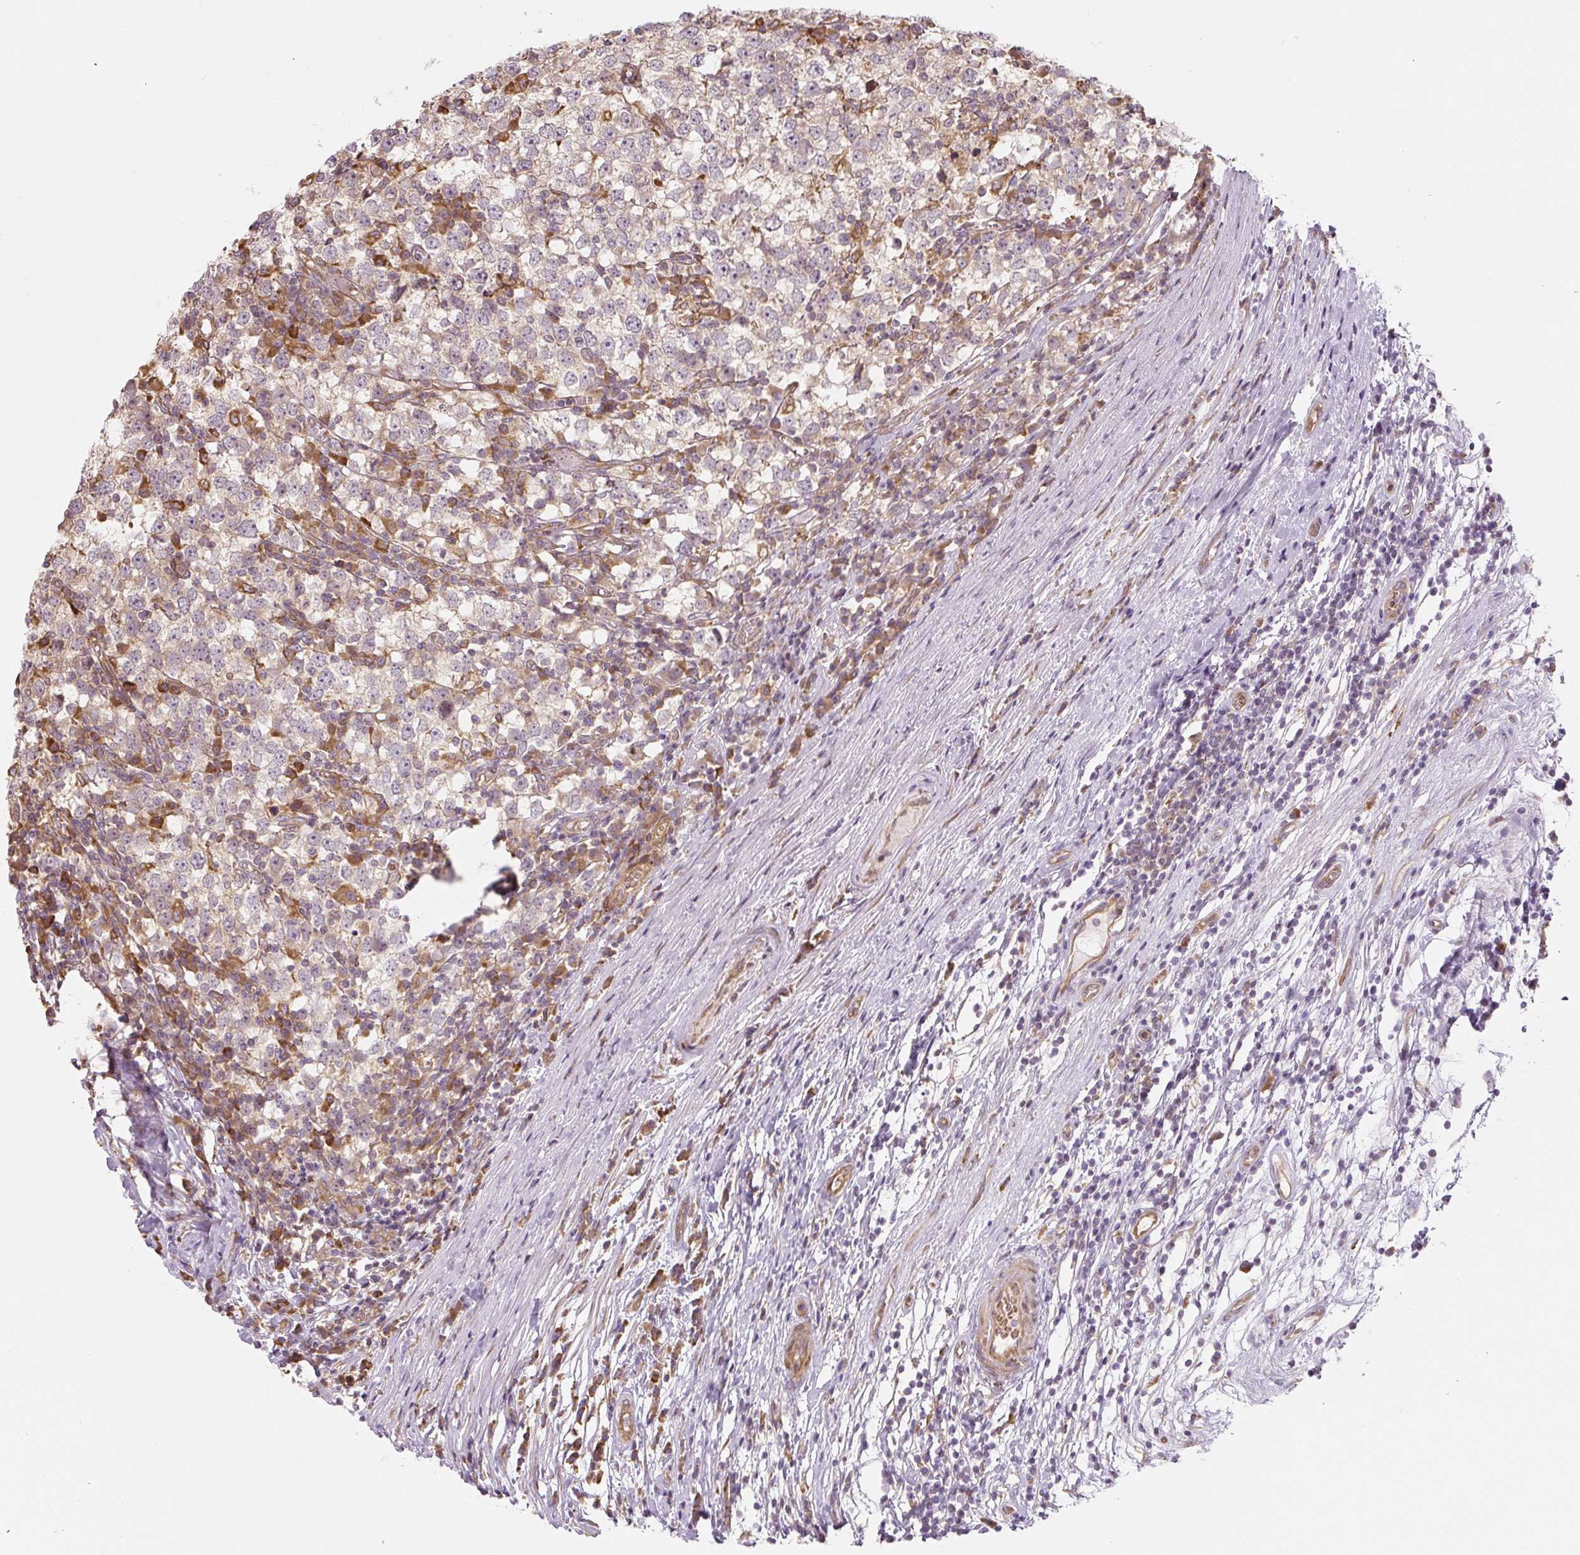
{"staining": {"intensity": "weak", "quantity": "<25%", "location": "cytoplasmic/membranous"}, "tissue": "testis cancer", "cell_type": "Tumor cells", "image_type": "cancer", "snomed": [{"axis": "morphology", "description": "Seminoma, NOS"}, {"axis": "topography", "description": "Testis"}], "caption": "Immunohistochemistry (IHC) histopathology image of human testis seminoma stained for a protein (brown), which displays no staining in tumor cells.", "gene": "RASA1", "patient": {"sex": "male", "age": 65}}